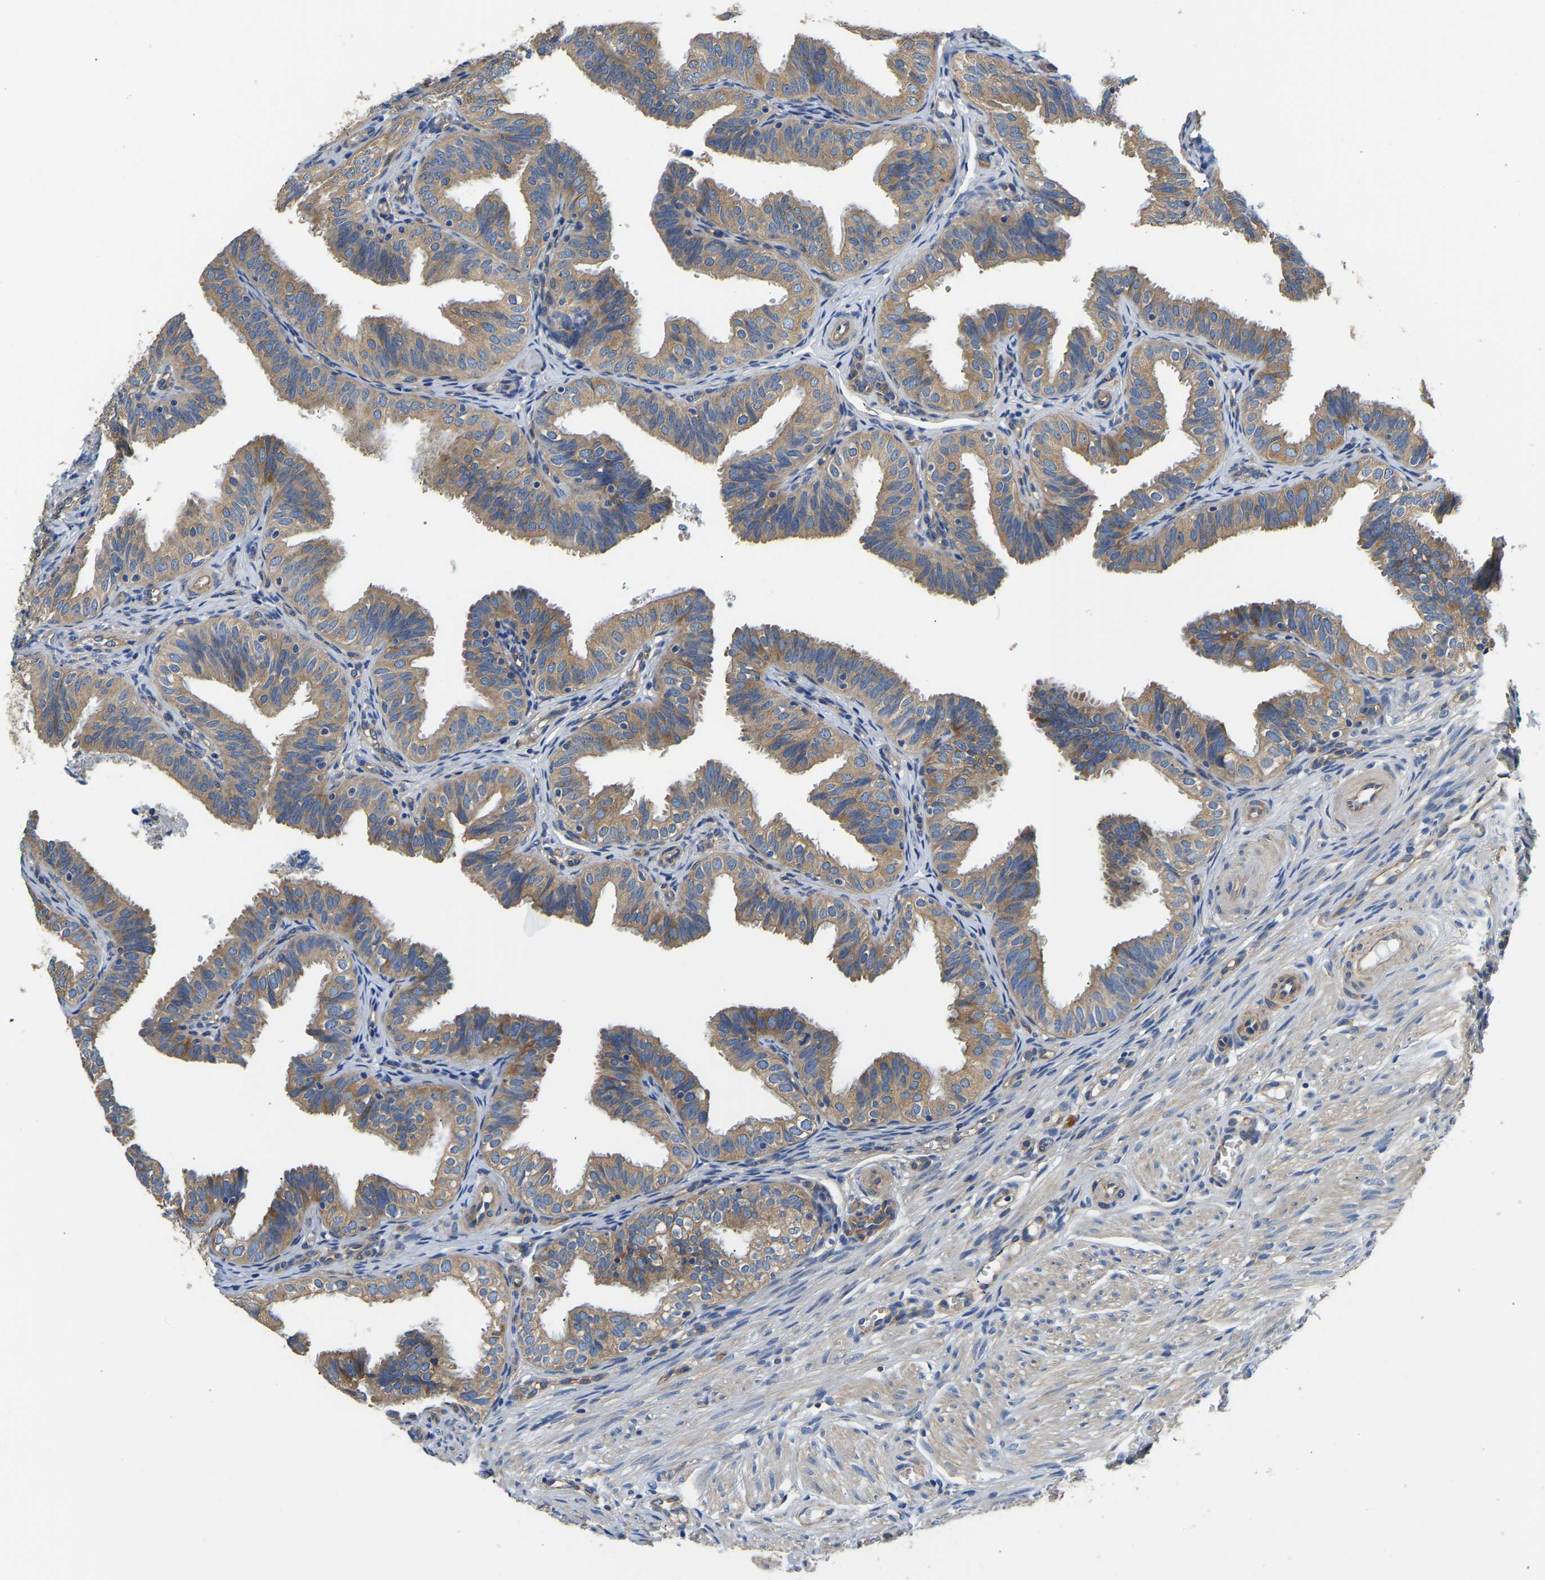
{"staining": {"intensity": "moderate", "quantity": ">75%", "location": "cytoplasmic/membranous"}, "tissue": "fallopian tube", "cell_type": "Glandular cells", "image_type": "normal", "snomed": [{"axis": "morphology", "description": "Normal tissue, NOS"}, {"axis": "topography", "description": "Fallopian tube"}], "caption": "Fallopian tube was stained to show a protein in brown. There is medium levels of moderate cytoplasmic/membranous staining in approximately >75% of glandular cells. (Stains: DAB (3,3'-diaminobenzidine) in brown, nuclei in blue, Microscopy: brightfield microscopy at high magnification).", "gene": "CSDE1", "patient": {"sex": "female", "age": 35}}